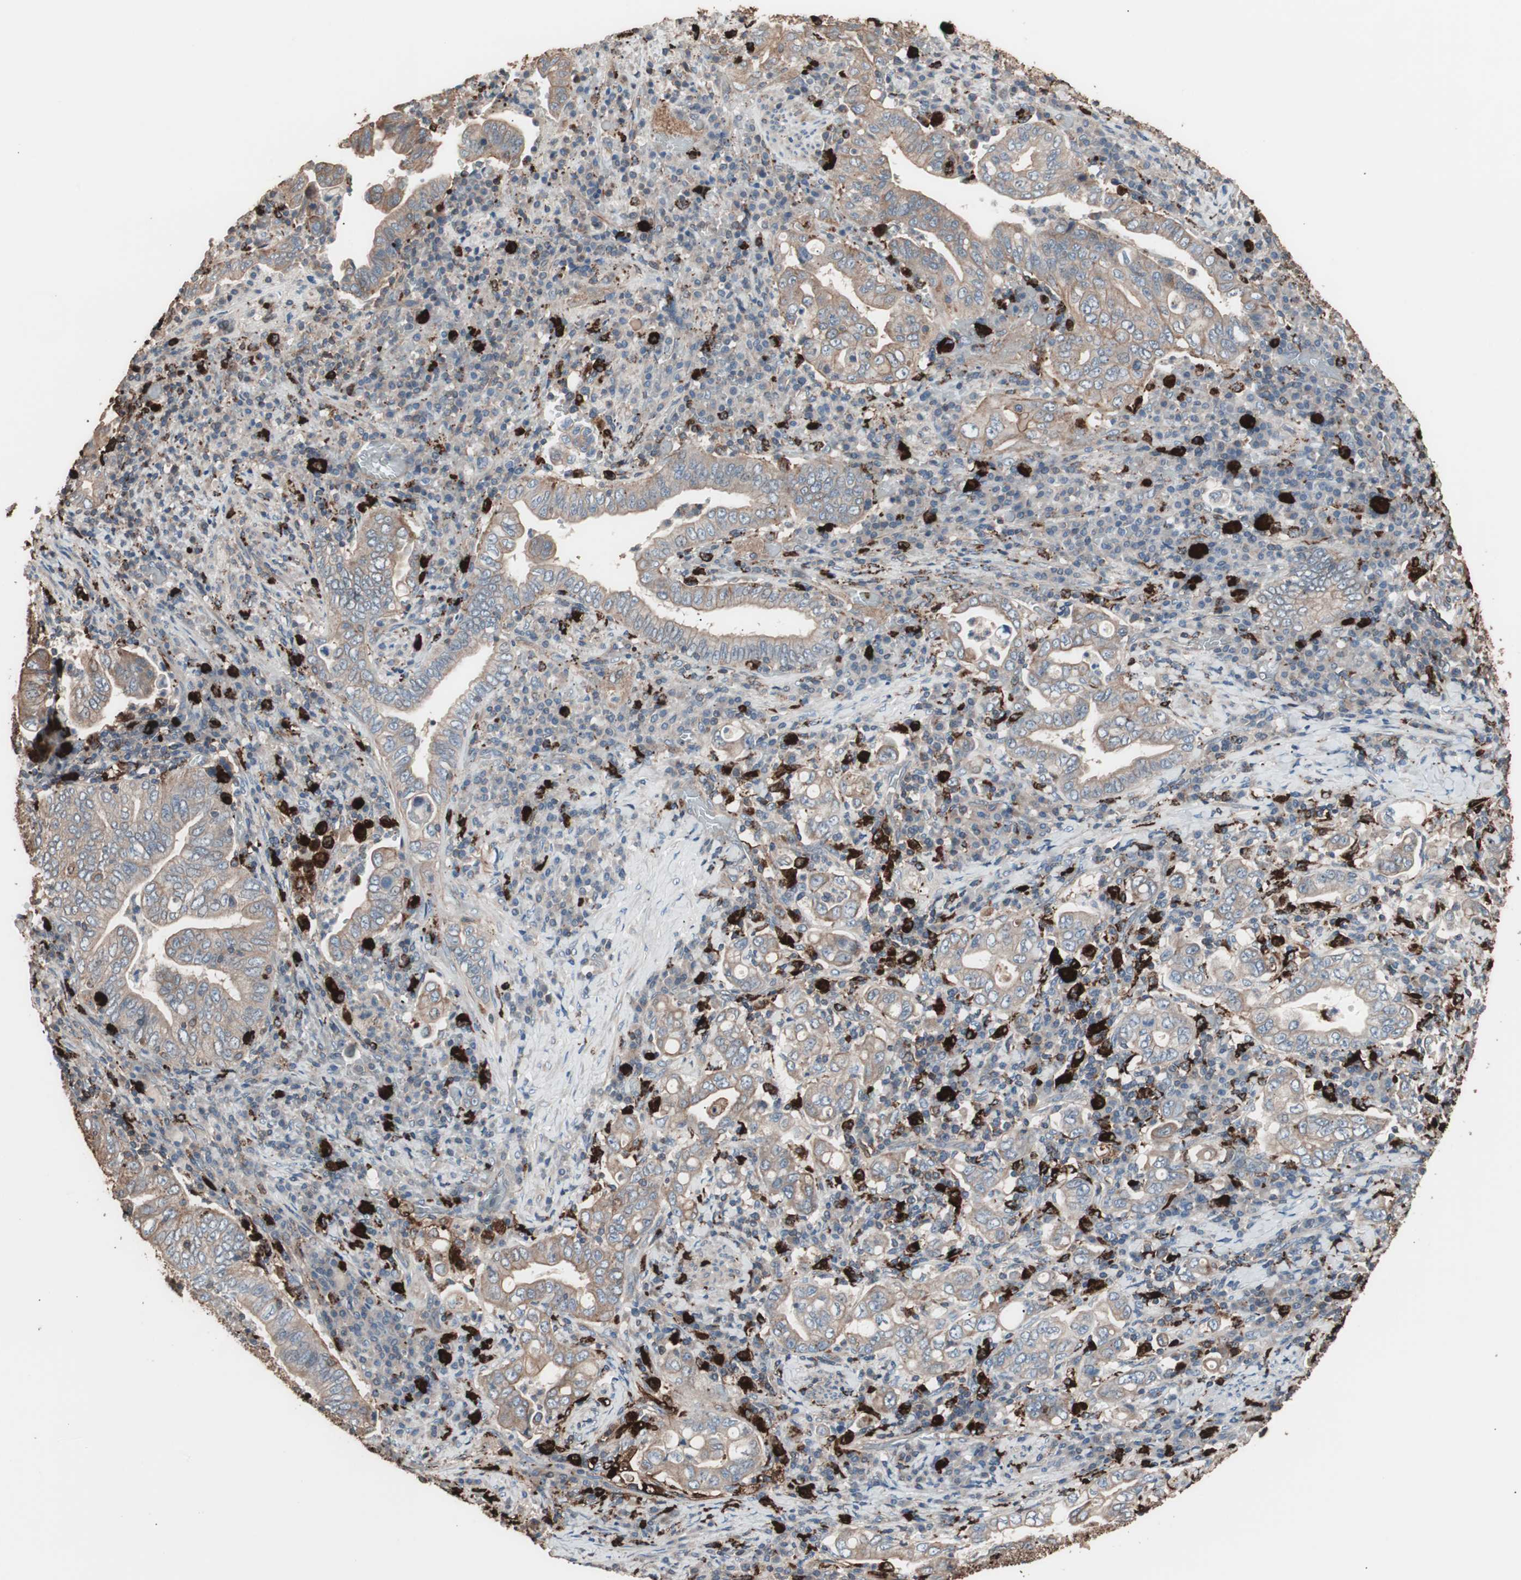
{"staining": {"intensity": "weak", "quantity": ">75%", "location": "cytoplasmic/membranous"}, "tissue": "stomach cancer", "cell_type": "Tumor cells", "image_type": "cancer", "snomed": [{"axis": "morphology", "description": "Normal tissue, NOS"}, {"axis": "morphology", "description": "Adenocarcinoma, NOS"}, {"axis": "topography", "description": "Esophagus"}, {"axis": "topography", "description": "Stomach, upper"}, {"axis": "topography", "description": "Peripheral nerve tissue"}], "caption": "Stomach adenocarcinoma stained for a protein reveals weak cytoplasmic/membranous positivity in tumor cells. Using DAB (3,3'-diaminobenzidine) (brown) and hematoxylin (blue) stains, captured at high magnification using brightfield microscopy.", "gene": "CCT3", "patient": {"sex": "male", "age": 62}}